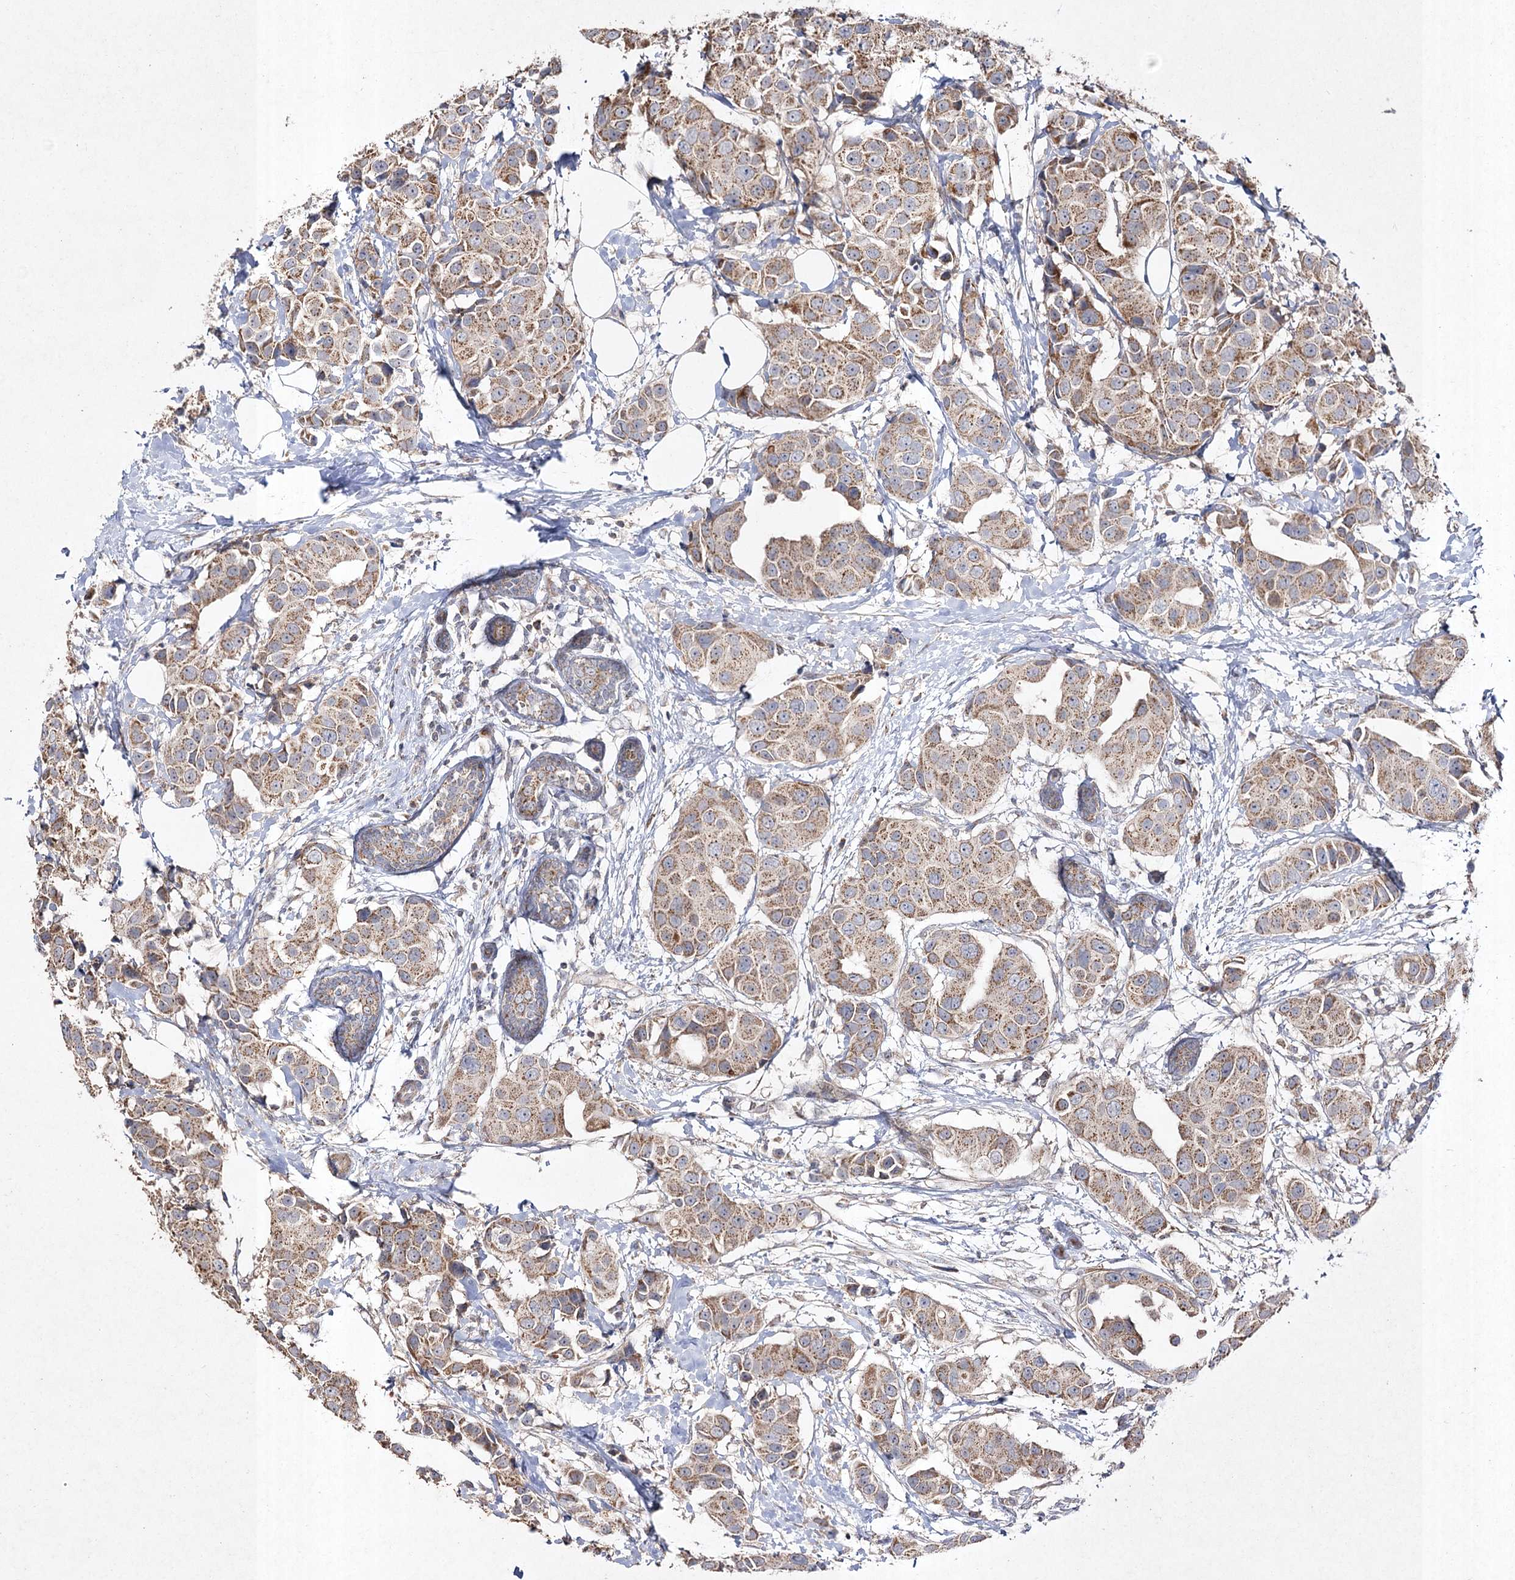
{"staining": {"intensity": "moderate", "quantity": ">75%", "location": "cytoplasmic/membranous"}, "tissue": "breast cancer", "cell_type": "Tumor cells", "image_type": "cancer", "snomed": [{"axis": "morphology", "description": "Normal tissue, NOS"}, {"axis": "morphology", "description": "Duct carcinoma"}, {"axis": "topography", "description": "Breast"}], "caption": "A high-resolution micrograph shows immunohistochemistry staining of invasive ductal carcinoma (breast), which displays moderate cytoplasmic/membranous expression in about >75% of tumor cells. (Stains: DAB in brown, nuclei in blue, Microscopy: brightfield microscopy at high magnification).", "gene": "FANCL", "patient": {"sex": "female", "age": 39}}